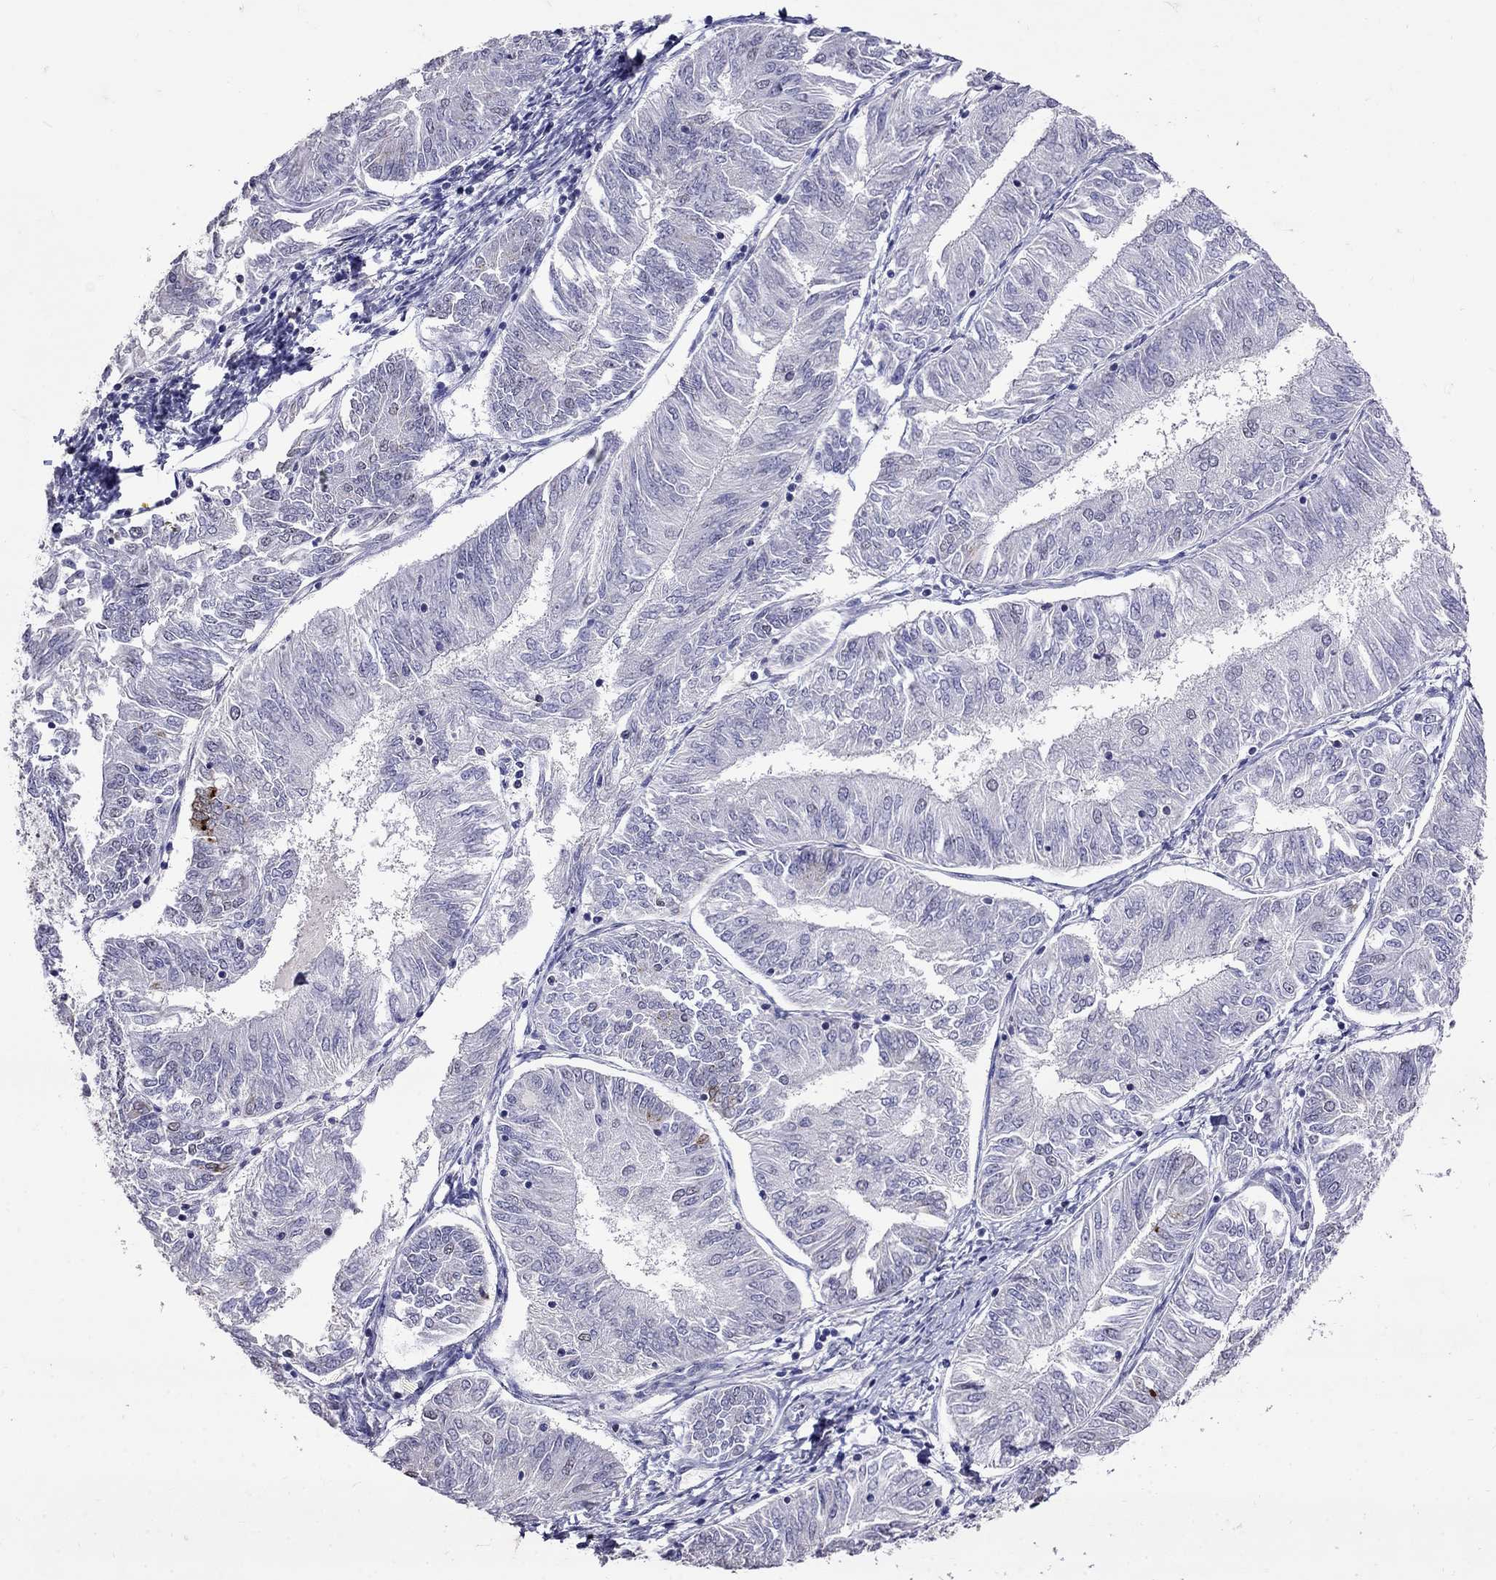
{"staining": {"intensity": "negative", "quantity": "none", "location": "none"}, "tissue": "endometrial cancer", "cell_type": "Tumor cells", "image_type": "cancer", "snomed": [{"axis": "morphology", "description": "Adenocarcinoma, NOS"}, {"axis": "topography", "description": "Endometrium"}], "caption": "Photomicrograph shows no significant protein positivity in tumor cells of endometrial cancer (adenocarcinoma).", "gene": "CD8B", "patient": {"sex": "female", "age": 58}}